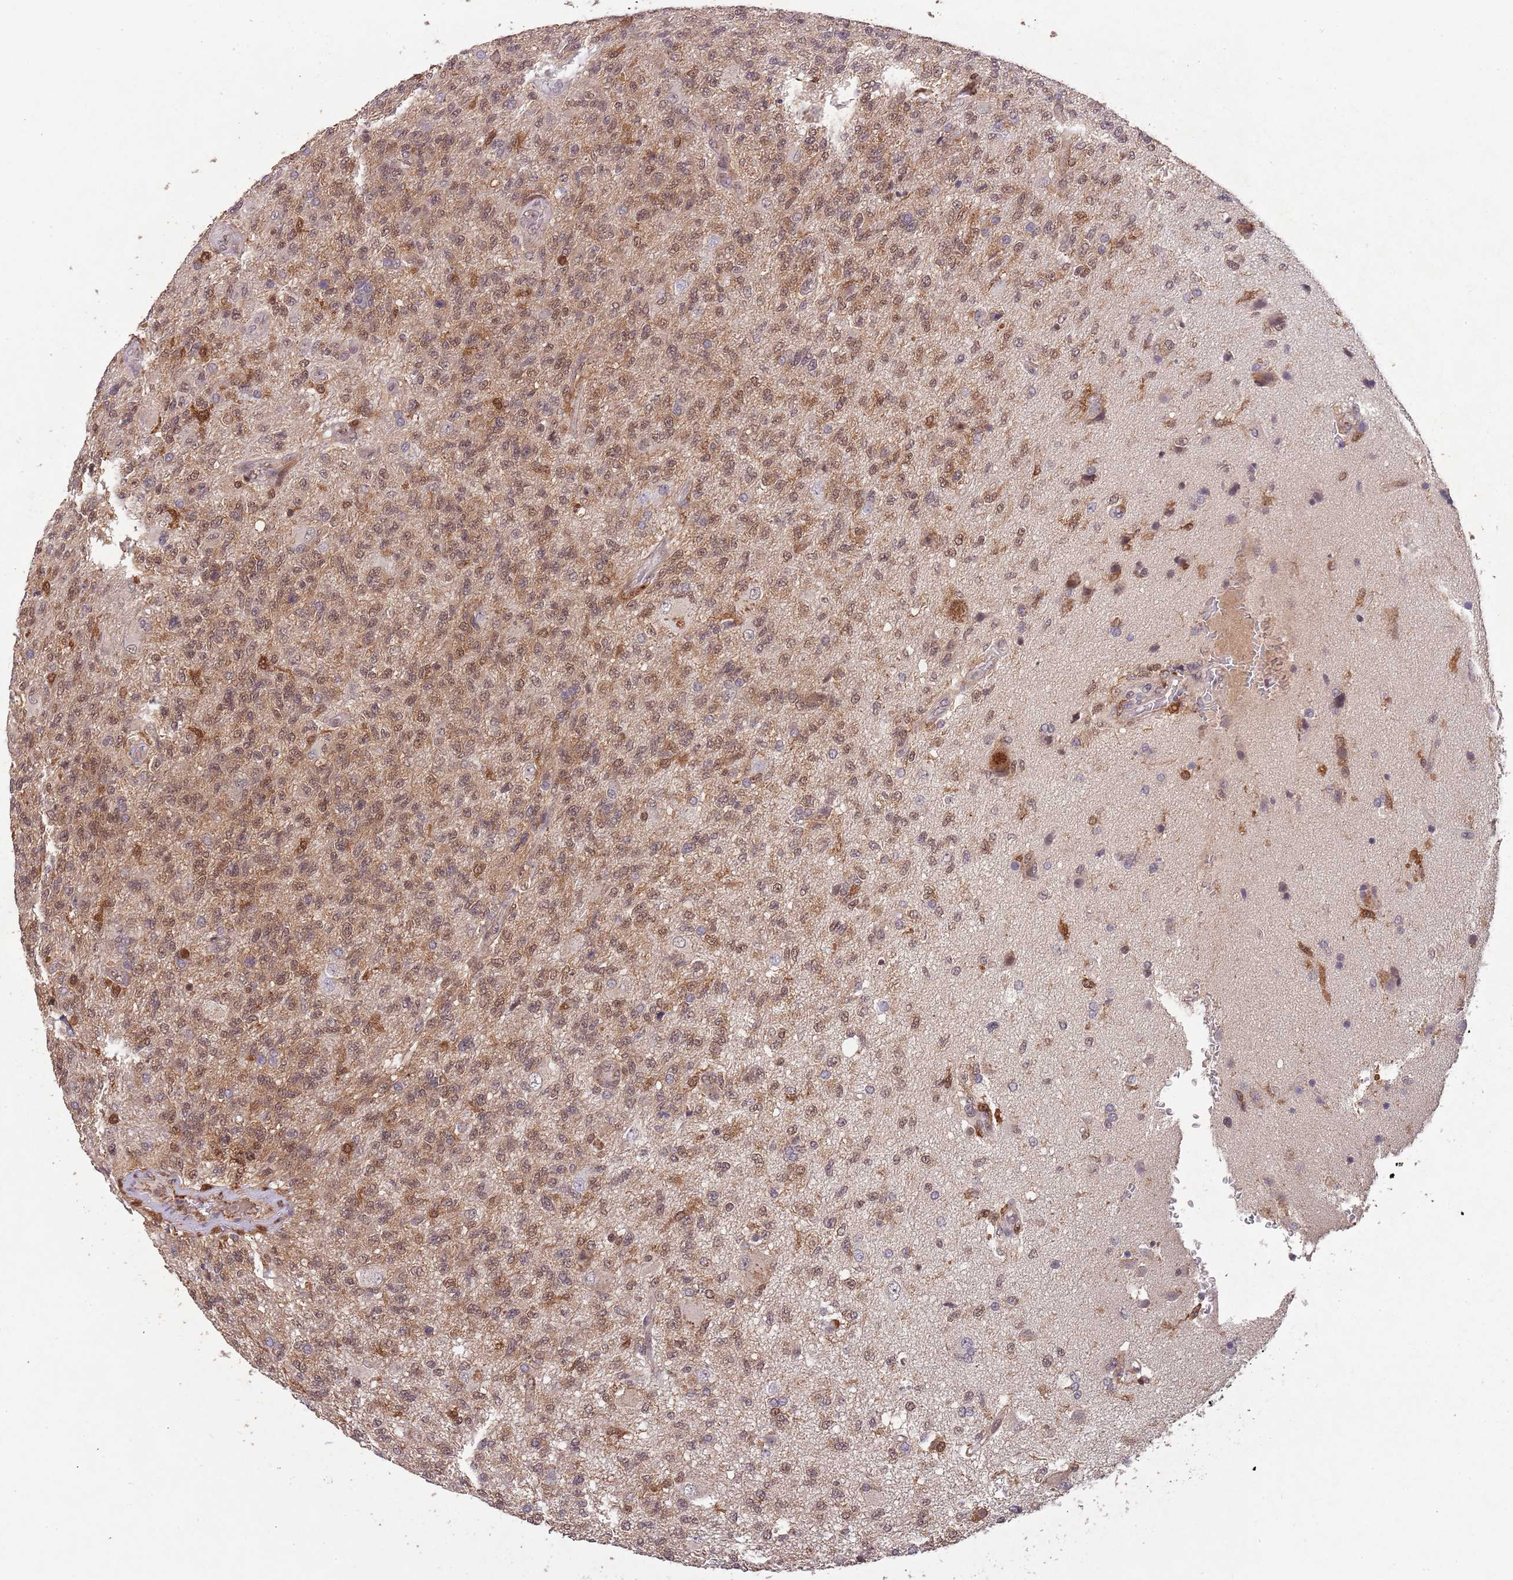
{"staining": {"intensity": "moderate", "quantity": ">75%", "location": "cytoplasmic/membranous,nuclear"}, "tissue": "glioma", "cell_type": "Tumor cells", "image_type": "cancer", "snomed": [{"axis": "morphology", "description": "Glioma, malignant, High grade"}, {"axis": "topography", "description": "Brain"}], "caption": "Protein staining demonstrates moderate cytoplasmic/membranous and nuclear positivity in approximately >75% of tumor cells in glioma.", "gene": "ZNF639", "patient": {"sex": "male", "age": 56}}